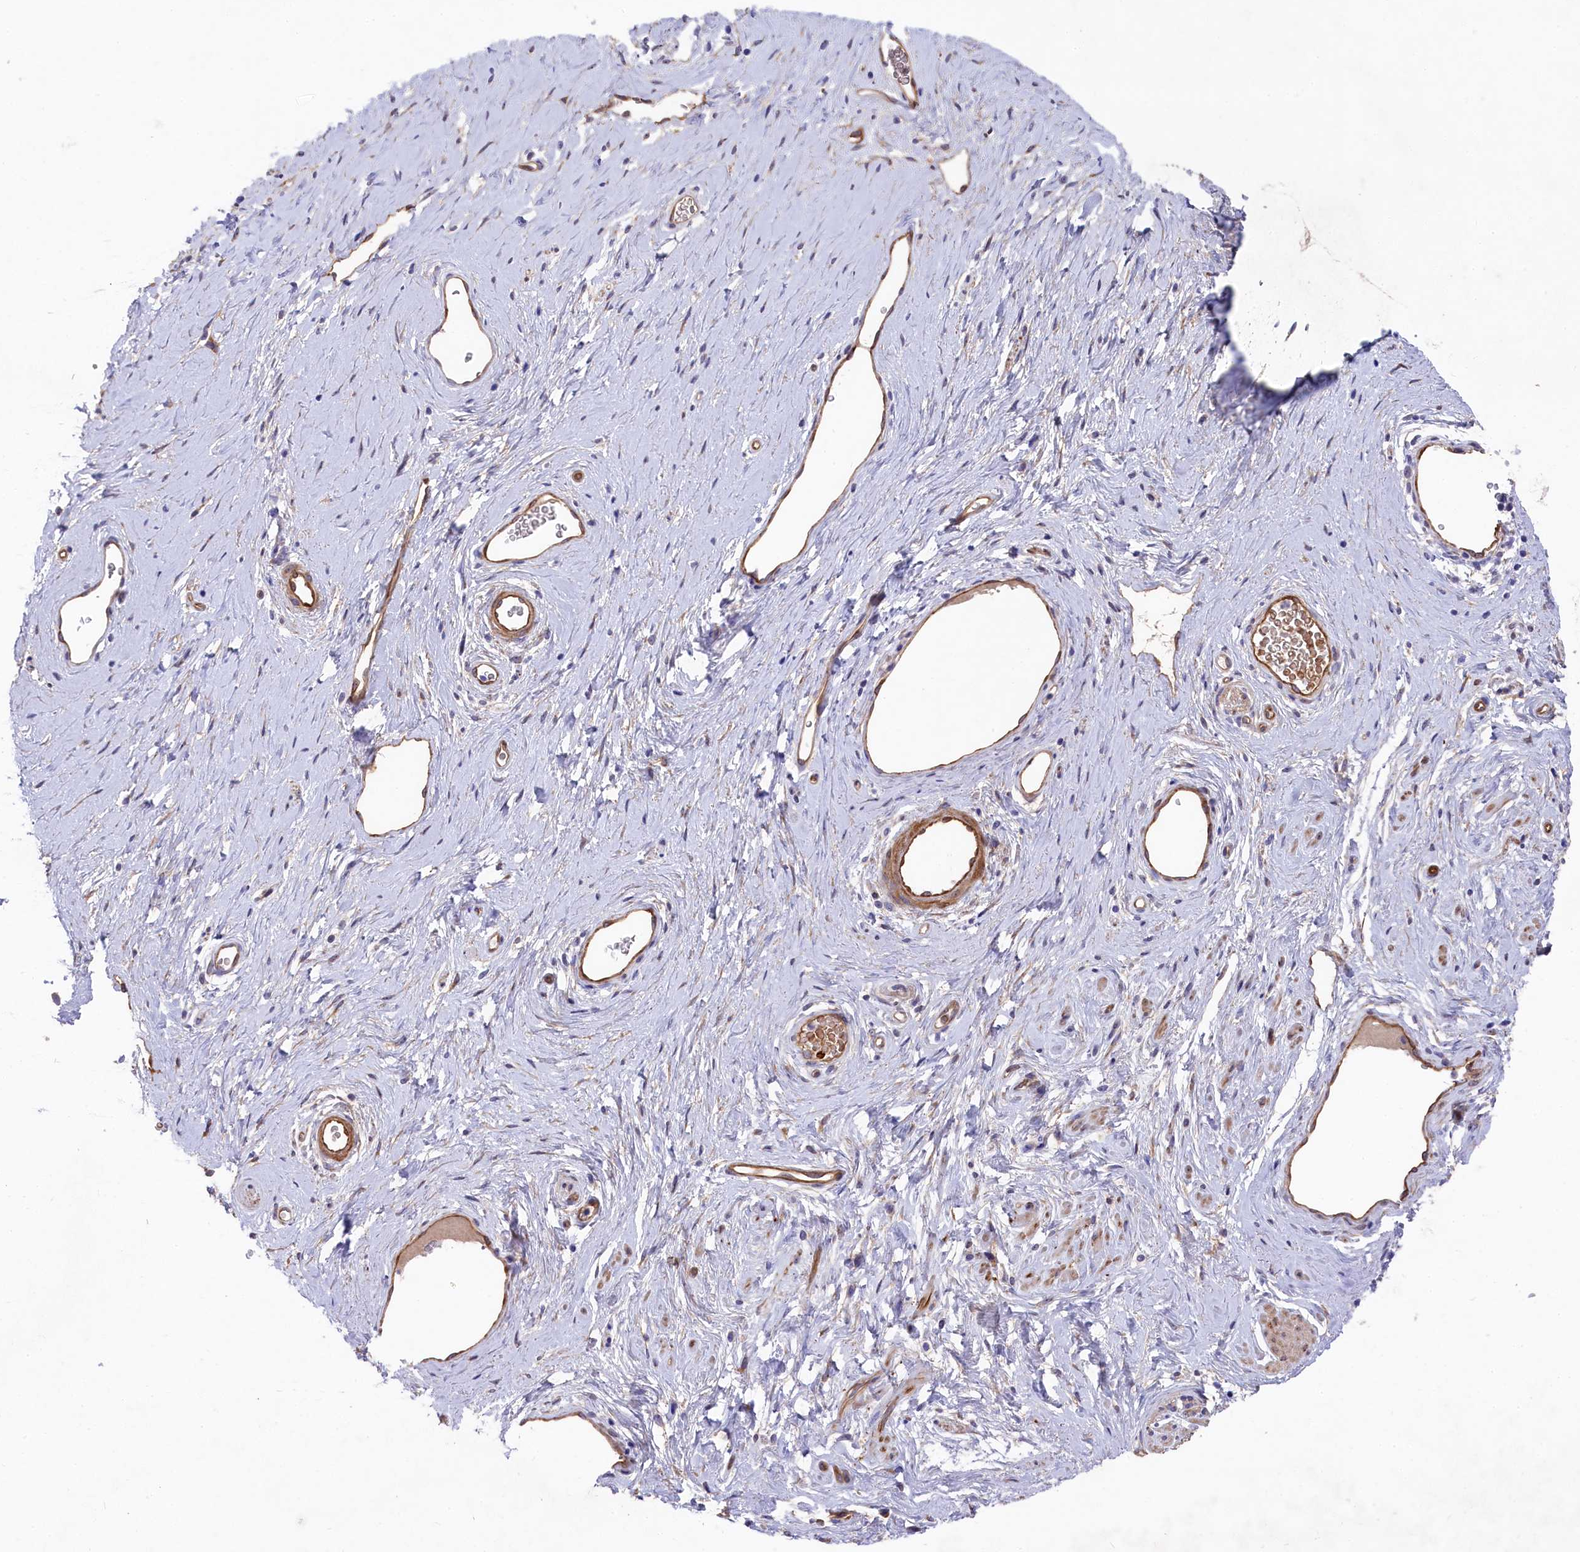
{"staining": {"intensity": "weak", "quantity": "25%-75%", "location": "cytoplasmic/membranous"}, "tissue": "adipose tissue", "cell_type": "Adipocytes", "image_type": "normal", "snomed": [{"axis": "morphology", "description": "Normal tissue, NOS"}, {"axis": "morphology", "description": "Adenocarcinoma, NOS"}, {"axis": "topography", "description": "Rectum"}, {"axis": "topography", "description": "Vagina"}, {"axis": "topography", "description": "Peripheral nerve tissue"}], "caption": "DAB immunohistochemical staining of unremarkable human adipose tissue exhibits weak cytoplasmic/membranous protein expression in approximately 25%-75% of adipocytes.", "gene": "LHFPL4", "patient": {"sex": "female", "age": 71}}